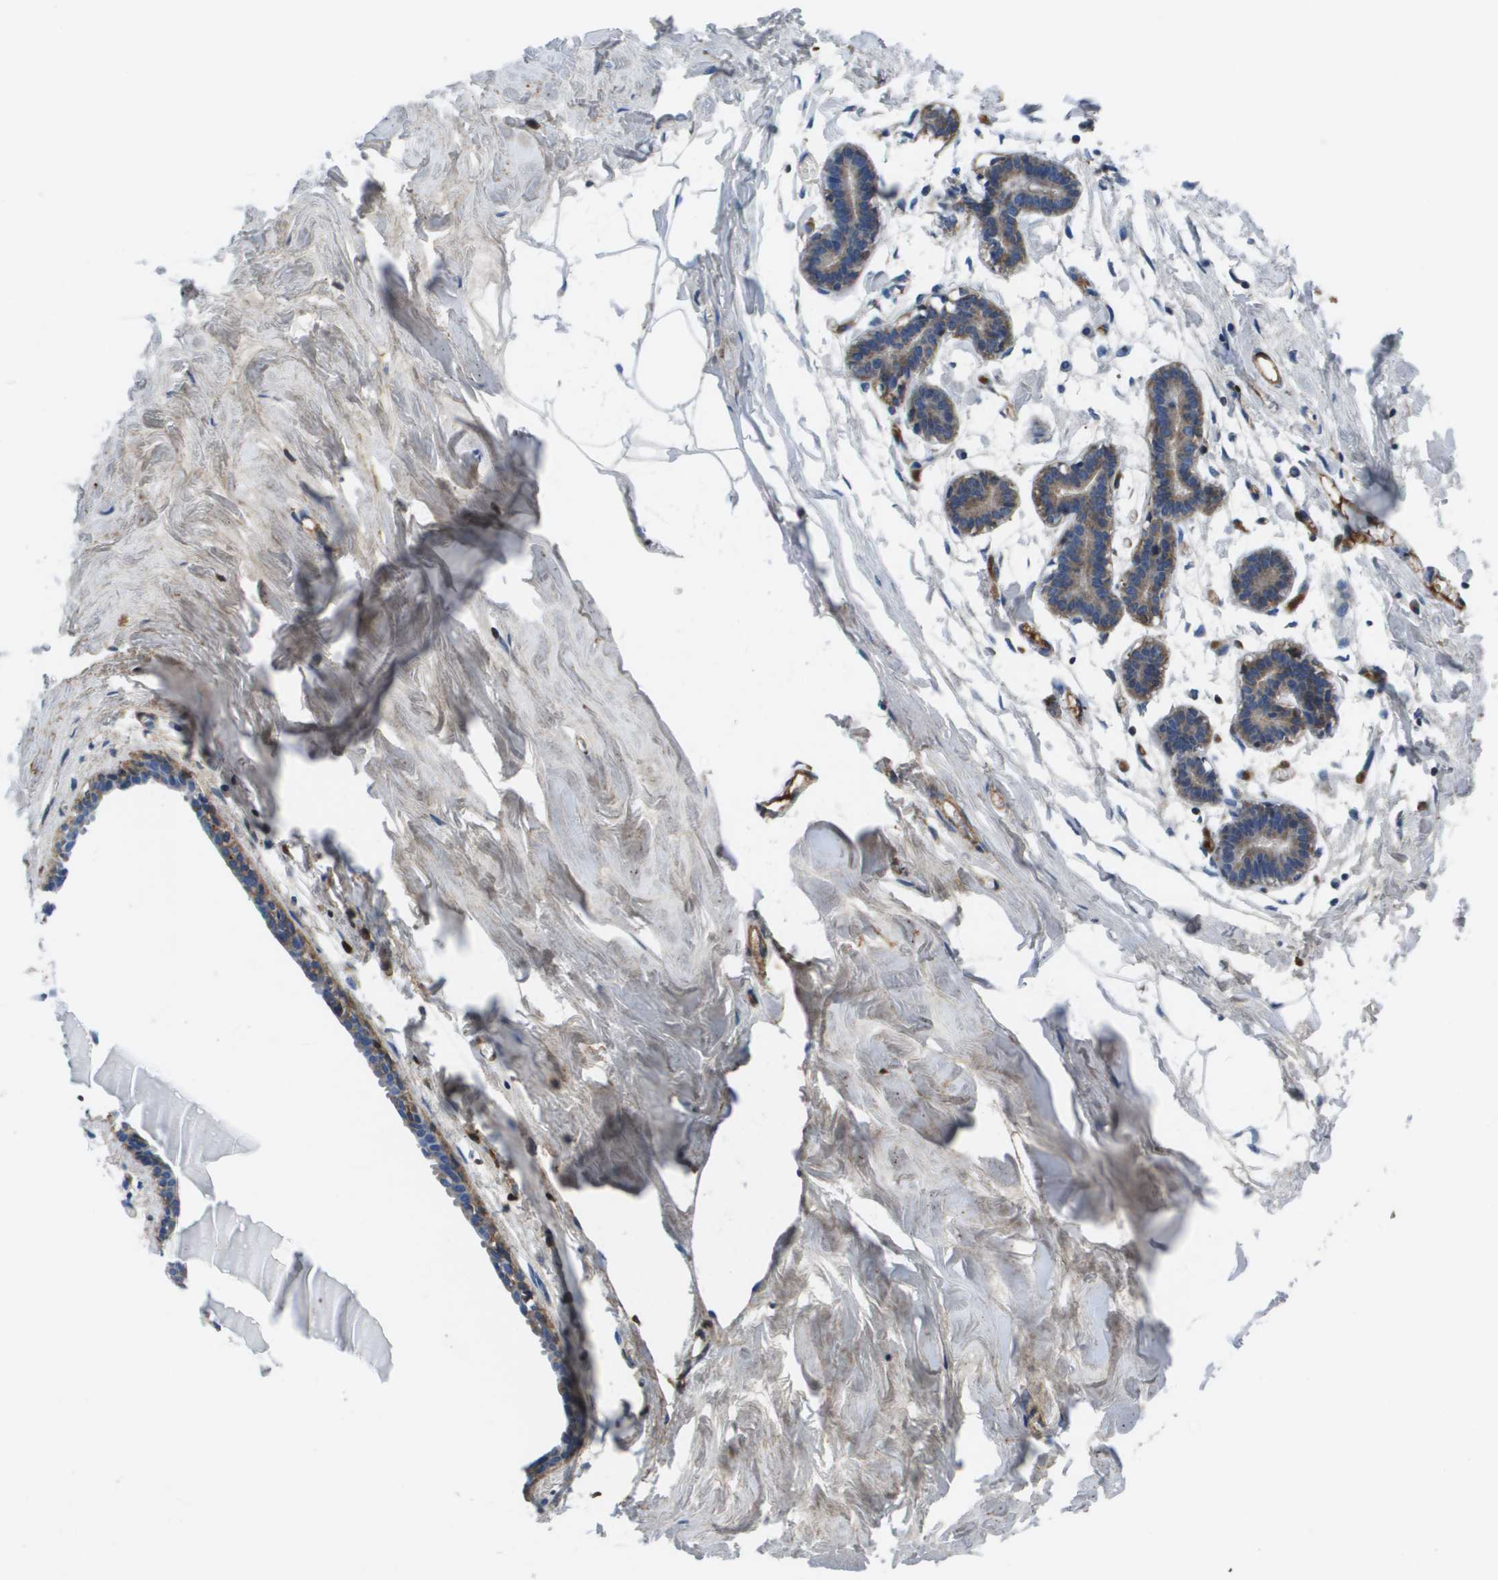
{"staining": {"intensity": "negative", "quantity": "none", "location": "none"}, "tissue": "breast", "cell_type": "Adipocytes", "image_type": "normal", "snomed": [{"axis": "morphology", "description": "Normal tissue, NOS"}, {"axis": "topography", "description": "Breast"}], "caption": "IHC image of normal human breast stained for a protein (brown), which demonstrates no expression in adipocytes.", "gene": "VTN", "patient": {"sex": "female", "age": 27}}